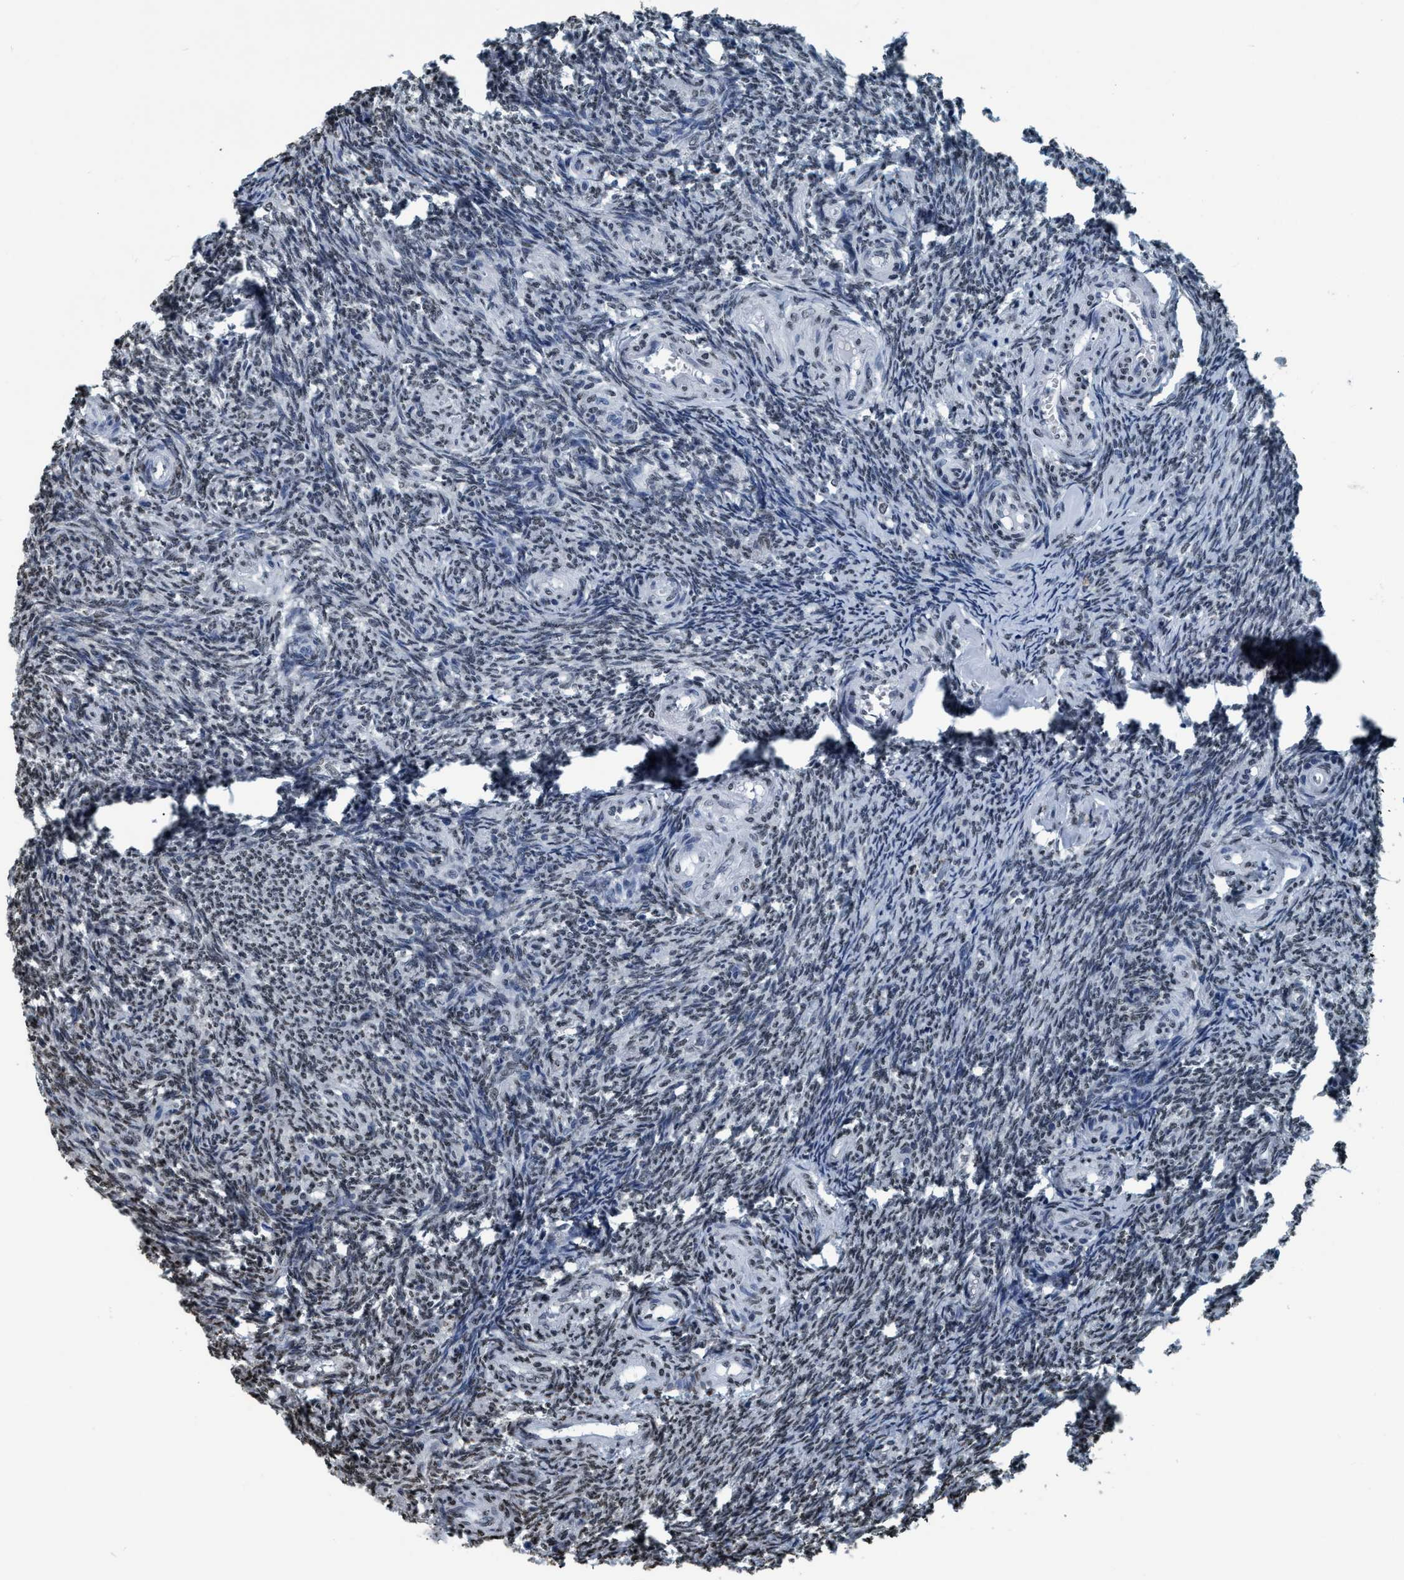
{"staining": {"intensity": "negative", "quantity": "none", "location": "none"}, "tissue": "ovary", "cell_type": "Follicle cells", "image_type": "normal", "snomed": [{"axis": "morphology", "description": "Normal tissue, NOS"}, {"axis": "topography", "description": "Ovary"}], "caption": "Micrograph shows no significant protein expression in follicle cells of normal ovary.", "gene": "CCNE2", "patient": {"sex": "female", "age": 41}}